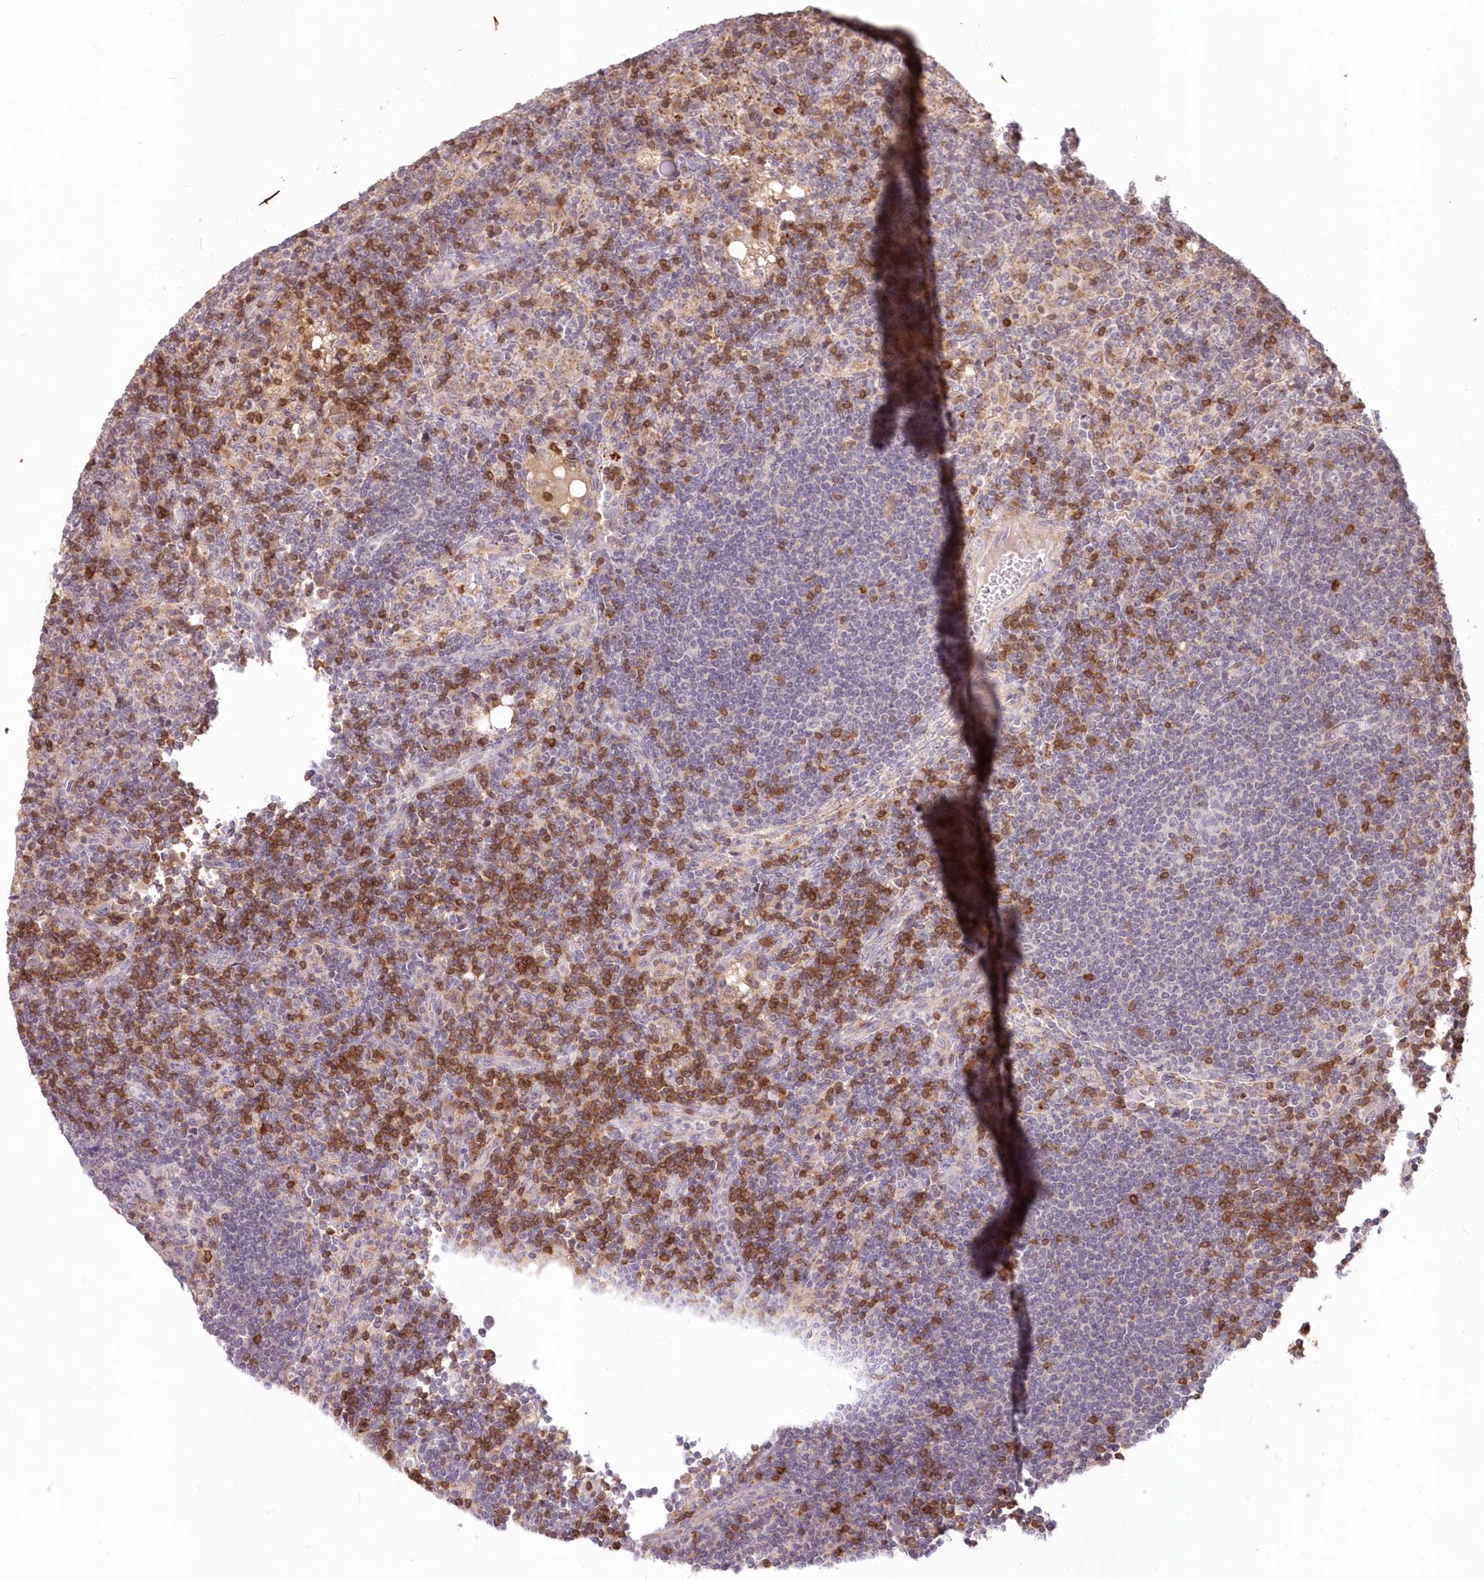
{"staining": {"intensity": "moderate", "quantity": "<25%", "location": "cytoplasmic/membranous"}, "tissue": "lymph node", "cell_type": "Germinal center cells", "image_type": "normal", "snomed": [{"axis": "morphology", "description": "Normal tissue, NOS"}, {"axis": "topography", "description": "Lymph node"}], "caption": "The photomicrograph exhibits staining of unremarkable lymph node, revealing moderate cytoplasmic/membranous protein positivity (brown color) within germinal center cells. (DAB IHC, brown staining for protein, blue staining for nuclei).", "gene": "MTMR3", "patient": {"sex": "male", "age": 69}}